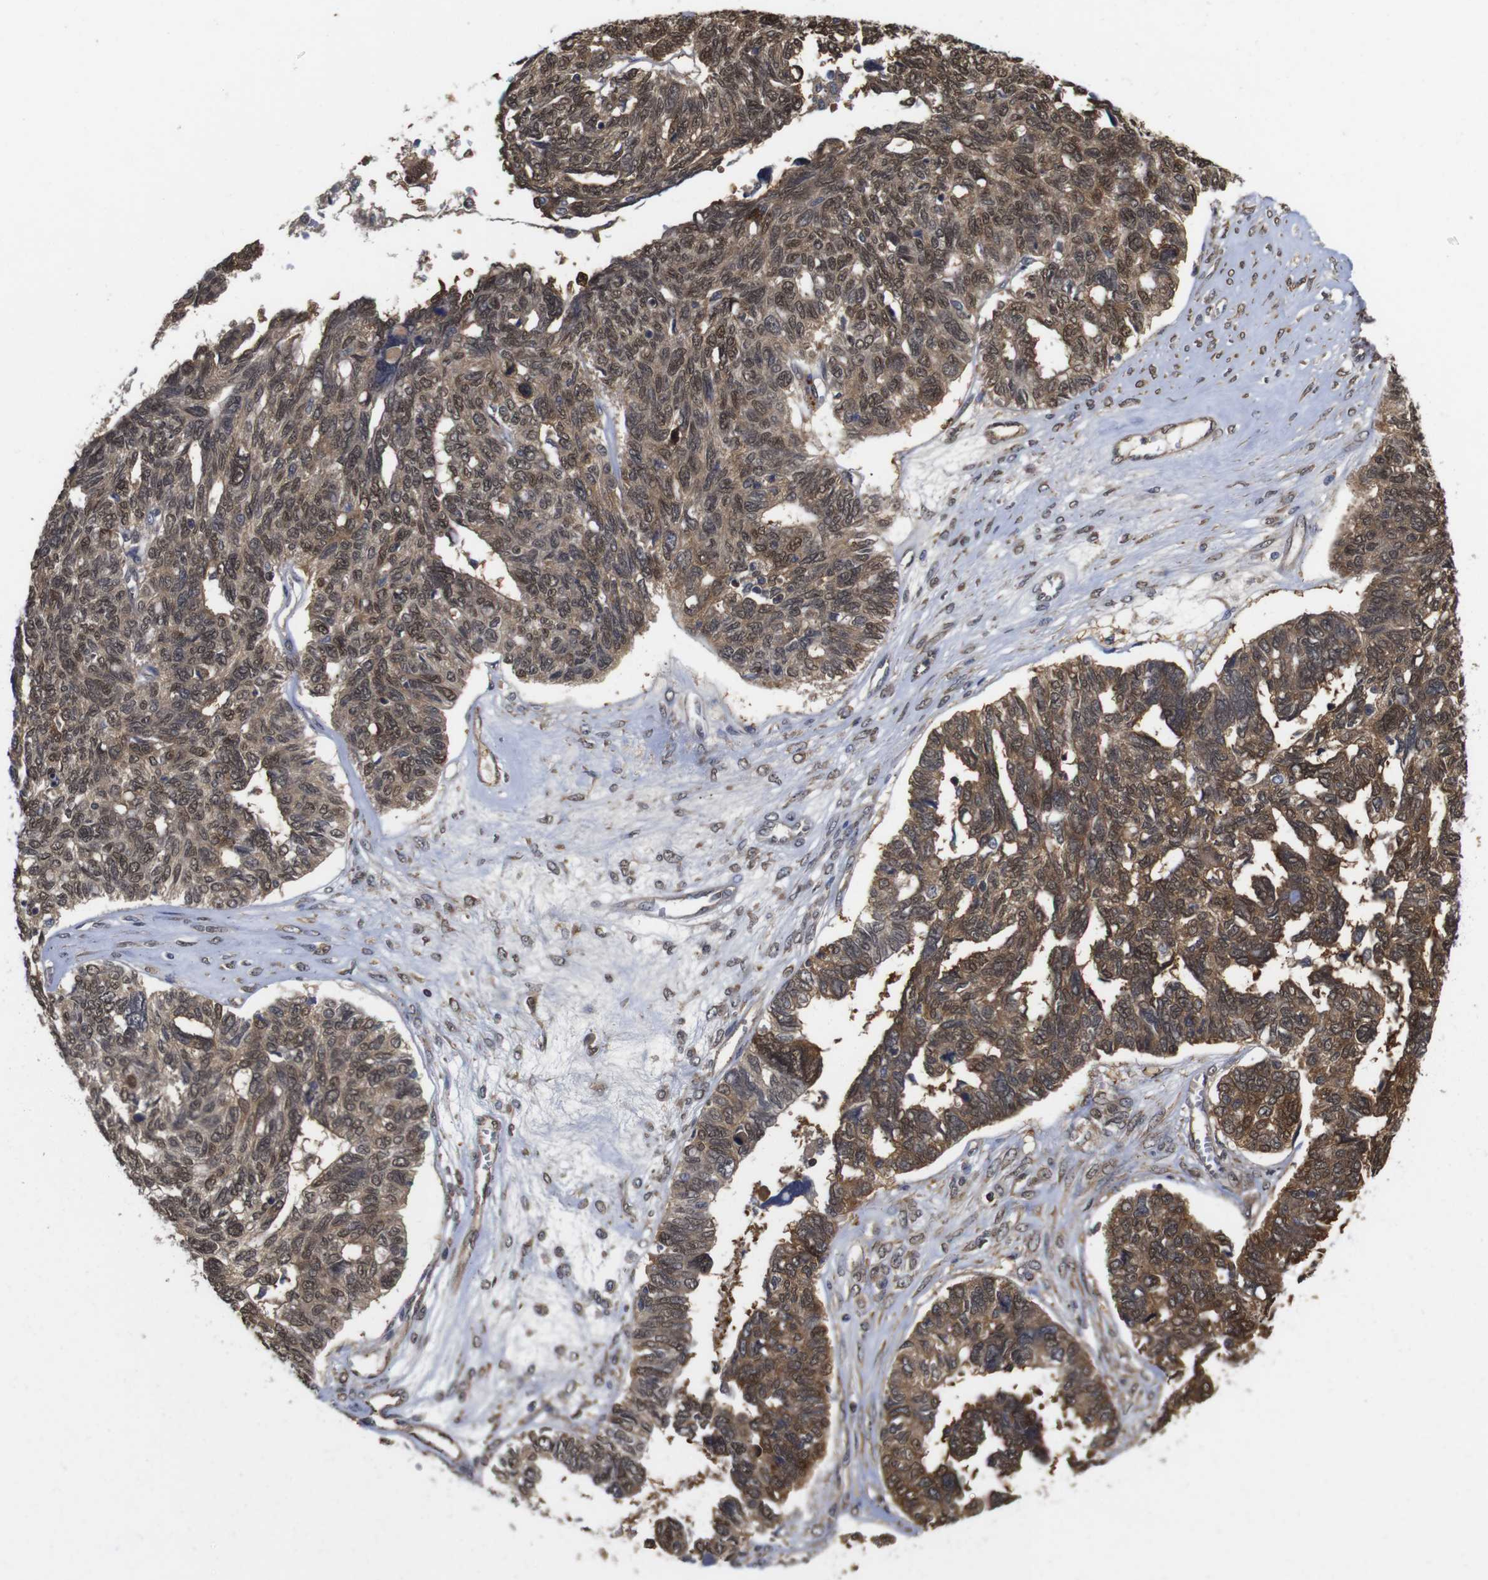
{"staining": {"intensity": "moderate", "quantity": ">75%", "location": "cytoplasmic/membranous,nuclear"}, "tissue": "ovarian cancer", "cell_type": "Tumor cells", "image_type": "cancer", "snomed": [{"axis": "morphology", "description": "Cystadenocarcinoma, serous, NOS"}, {"axis": "topography", "description": "Ovary"}], "caption": "A brown stain shows moderate cytoplasmic/membranous and nuclear expression of a protein in ovarian cancer tumor cells. The protein is stained brown, and the nuclei are stained in blue (DAB (3,3'-diaminobenzidine) IHC with brightfield microscopy, high magnification).", "gene": "SUMO3", "patient": {"sex": "female", "age": 79}}